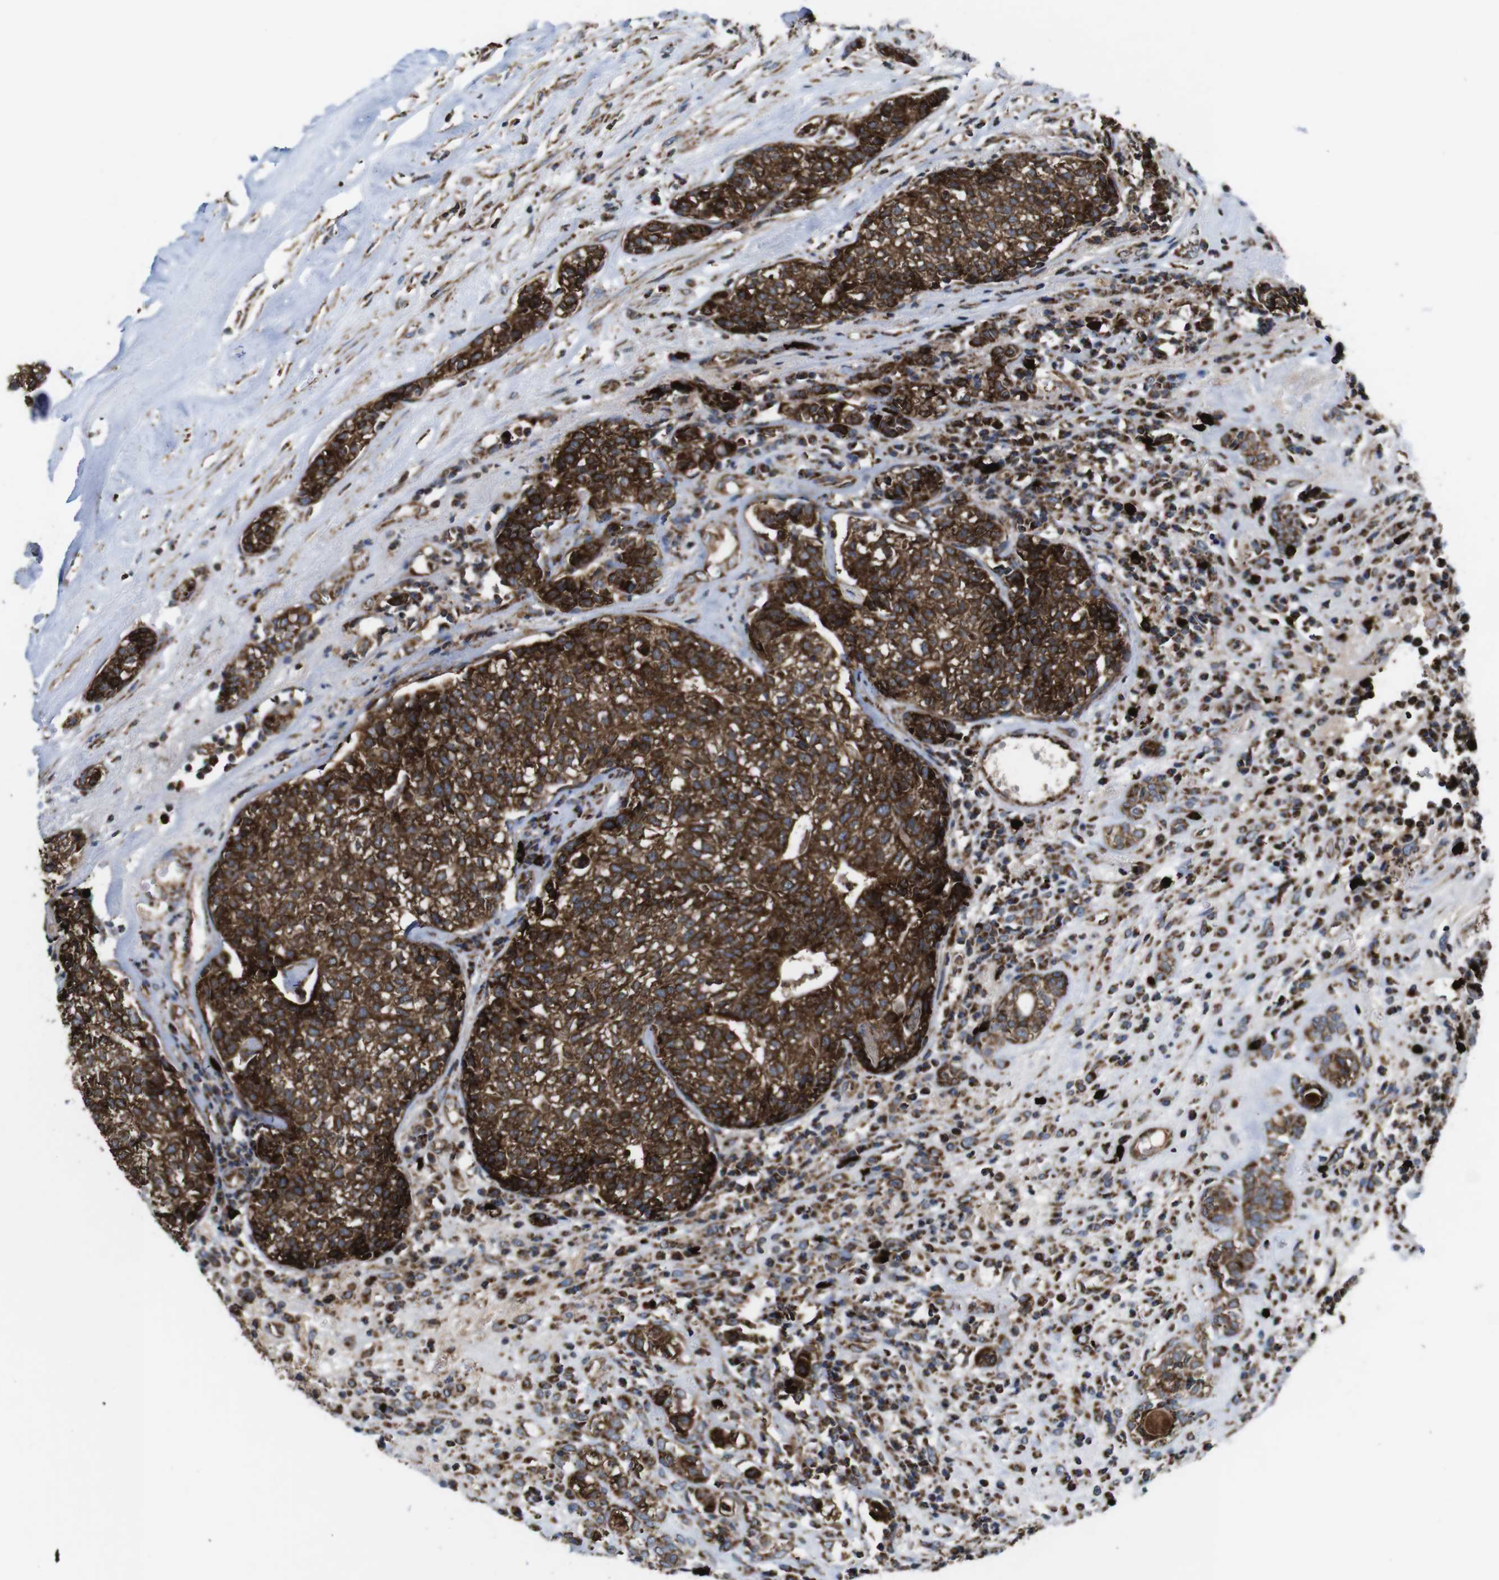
{"staining": {"intensity": "strong", "quantity": "25%-75%", "location": "cytoplasmic/membranous"}, "tissue": "head and neck cancer", "cell_type": "Tumor cells", "image_type": "cancer", "snomed": [{"axis": "morphology", "description": "Adenocarcinoma, NOS"}, {"axis": "topography", "description": "Salivary gland"}, {"axis": "topography", "description": "Head-Neck"}], "caption": "Head and neck cancer stained with DAB (3,3'-diaminobenzidine) IHC demonstrates high levels of strong cytoplasmic/membranous expression in about 25%-75% of tumor cells.", "gene": "HK1", "patient": {"sex": "female", "age": 65}}